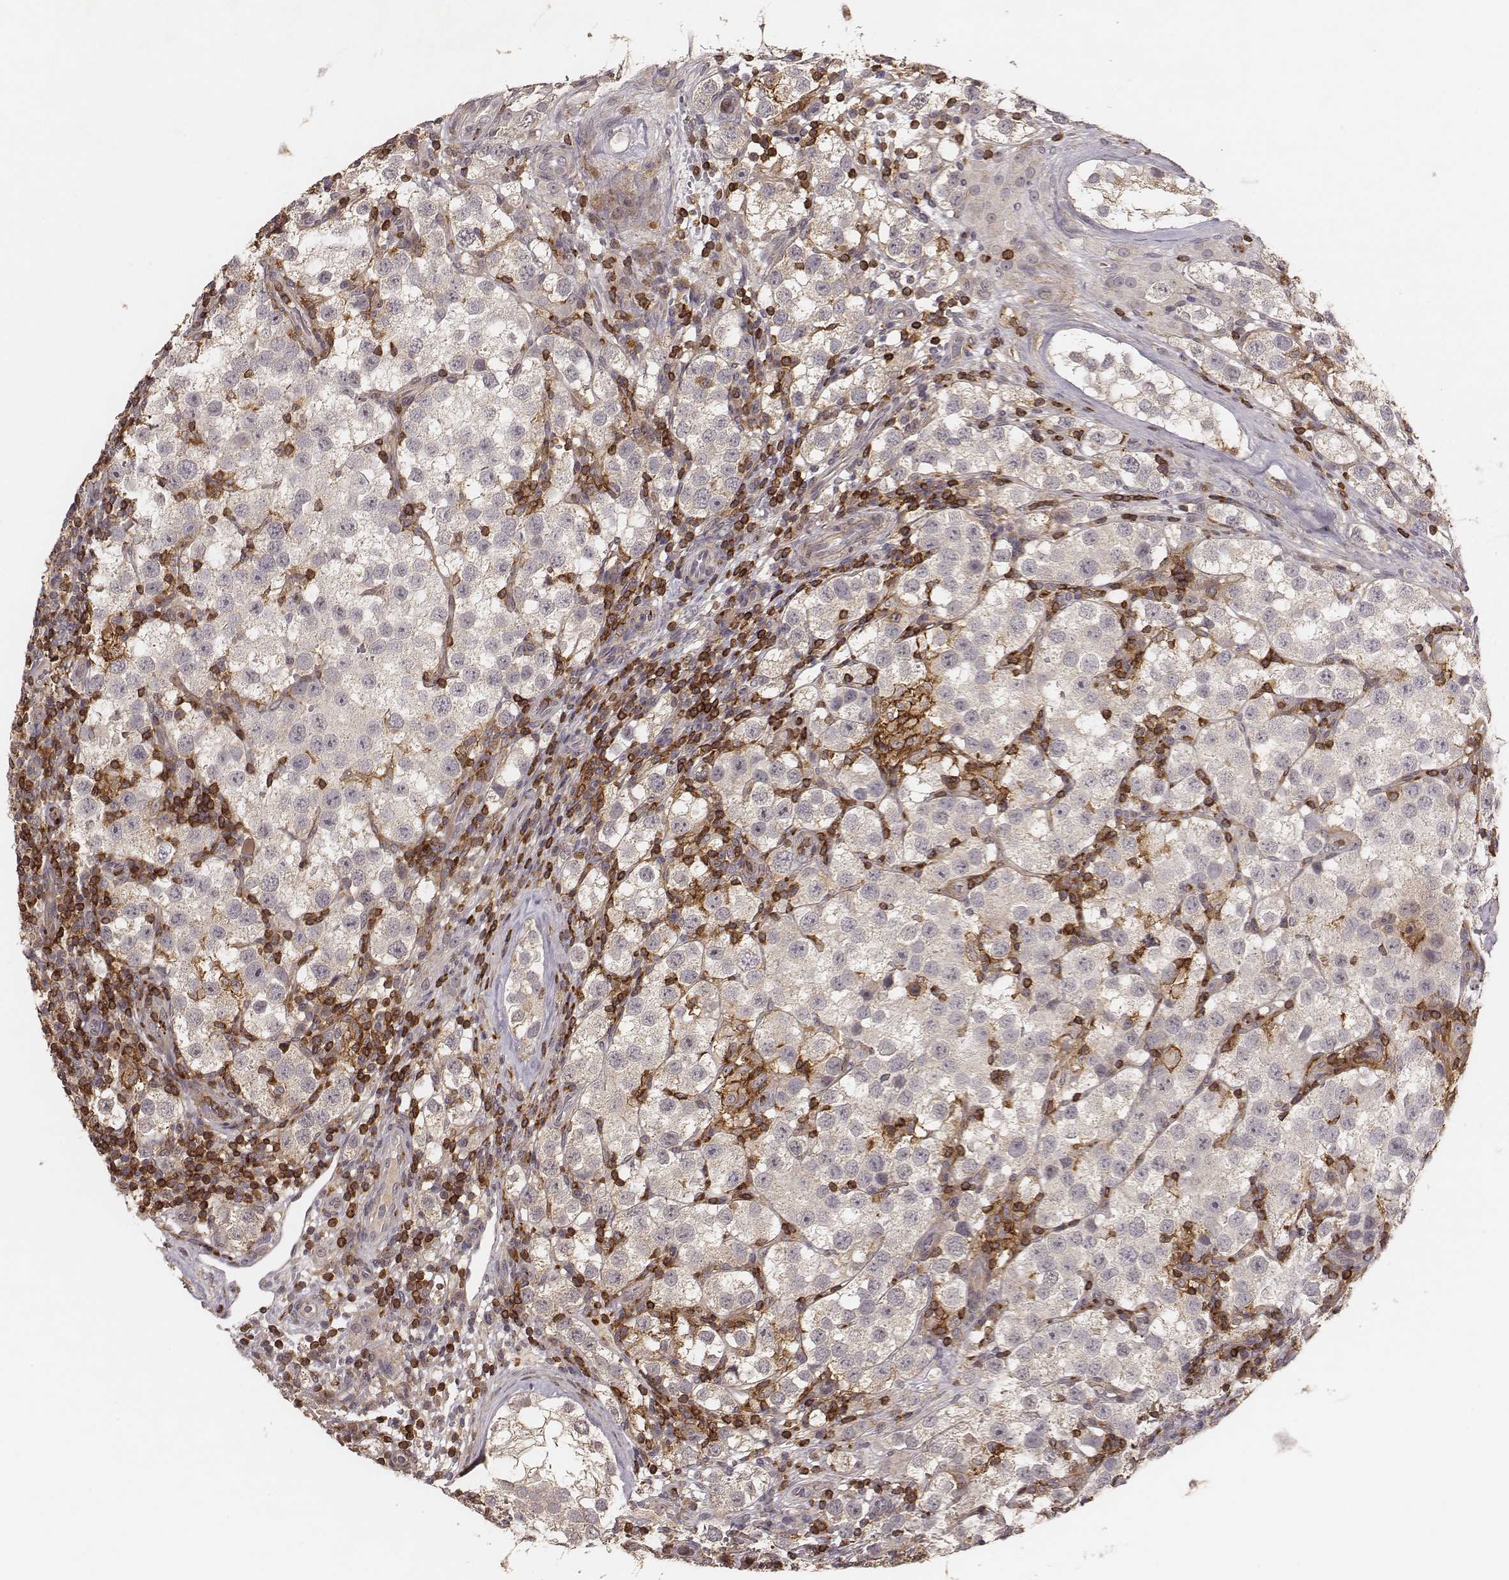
{"staining": {"intensity": "negative", "quantity": "none", "location": "none"}, "tissue": "testis cancer", "cell_type": "Tumor cells", "image_type": "cancer", "snomed": [{"axis": "morphology", "description": "Seminoma, NOS"}, {"axis": "topography", "description": "Testis"}], "caption": "Photomicrograph shows no significant protein expression in tumor cells of testis cancer. (IHC, brightfield microscopy, high magnification).", "gene": "PILRA", "patient": {"sex": "male", "age": 37}}